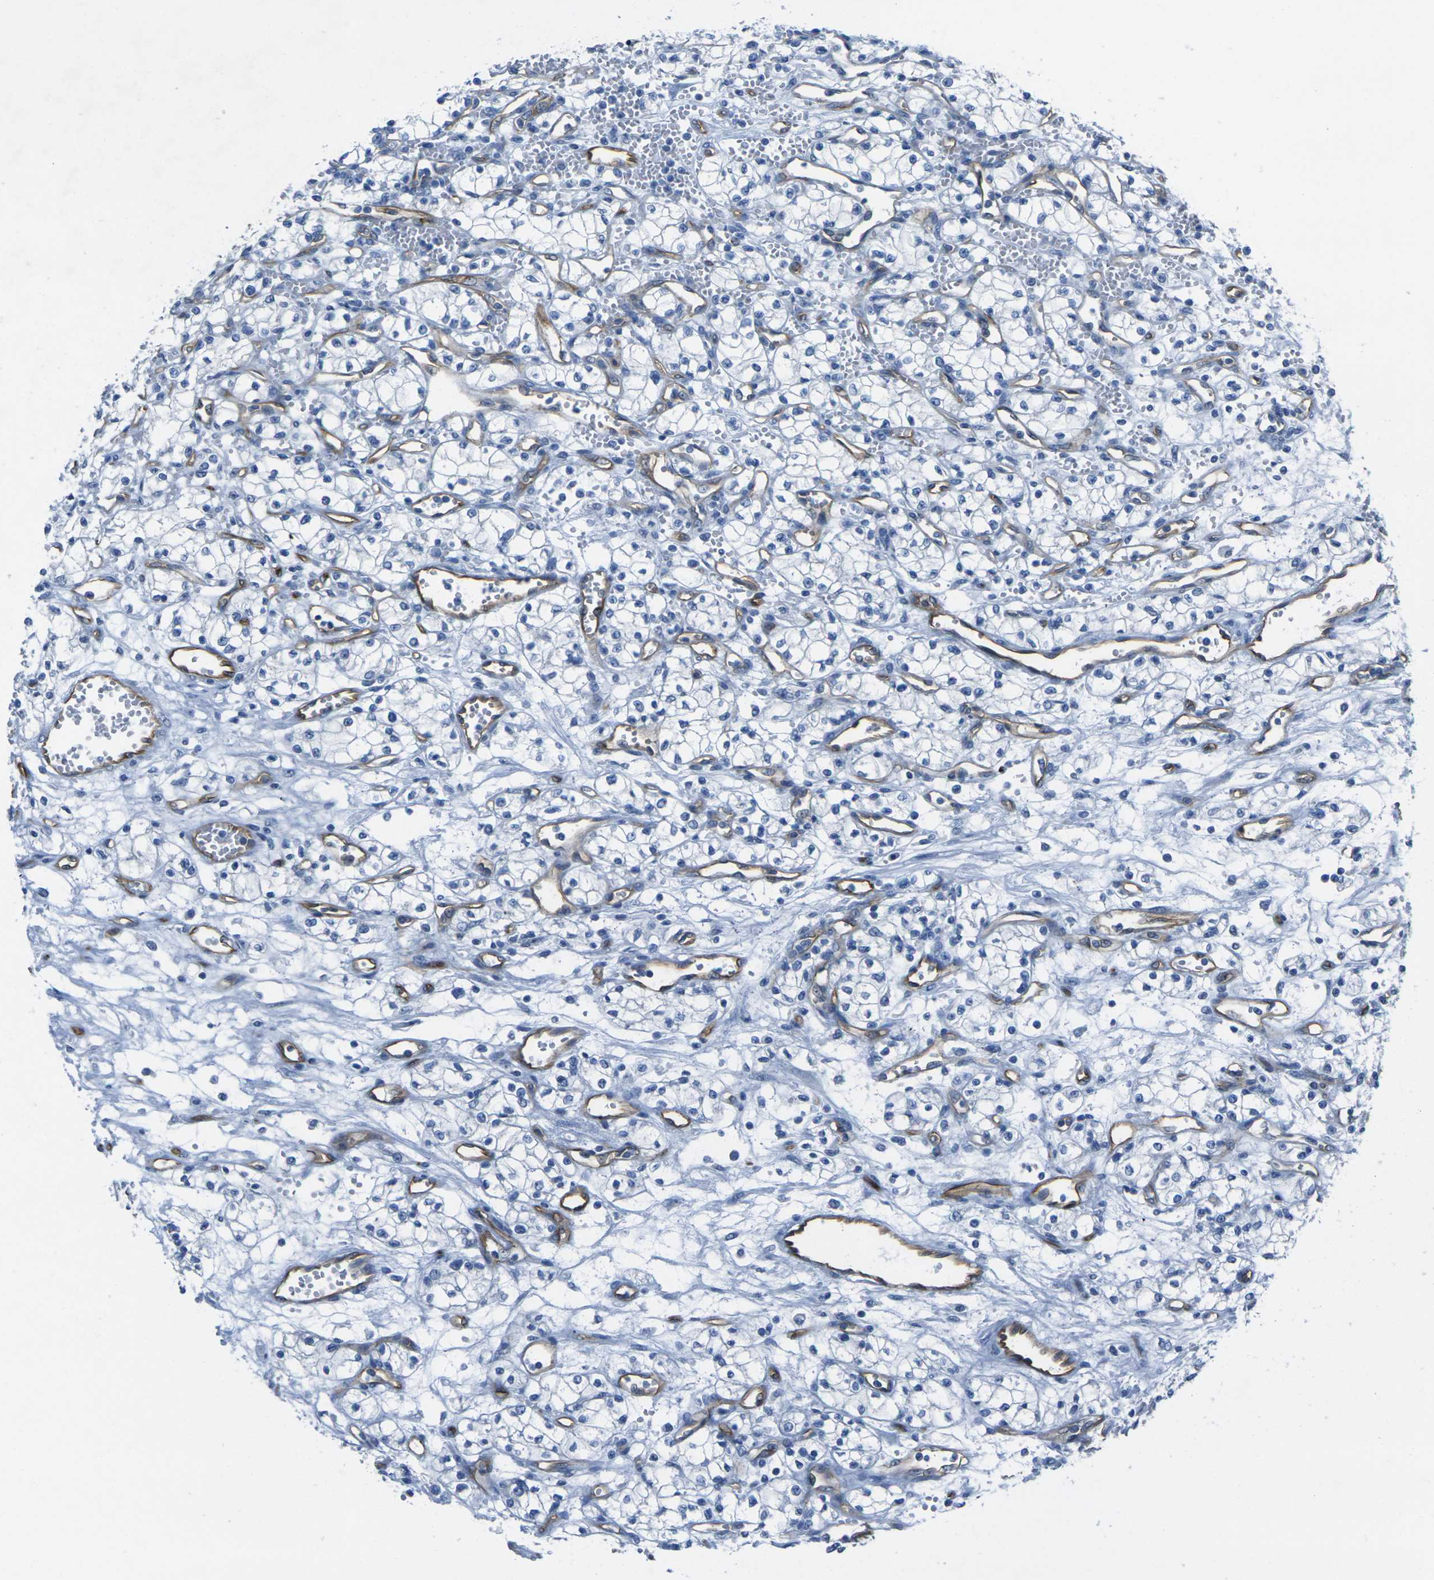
{"staining": {"intensity": "negative", "quantity": "none", "location": "none"}, "tissue": "renal cancer", "cell_type": "Tumor cells", "image_type": "cancer", "snomed": [{"axis": "morphology", "description": "Normal tissue, NOS"}, {"axis": "morphology", "description": "Adenocarcinoma, NOS"}, {"axis": "topography", "description": "Kidney"}], "caption": "Micrograph shows no significant protein expression in tumor cells of renal cancer (adenocarcinoma).", "gene": "HSPA12B", "patient": {"sex": "male", "age": 59}}